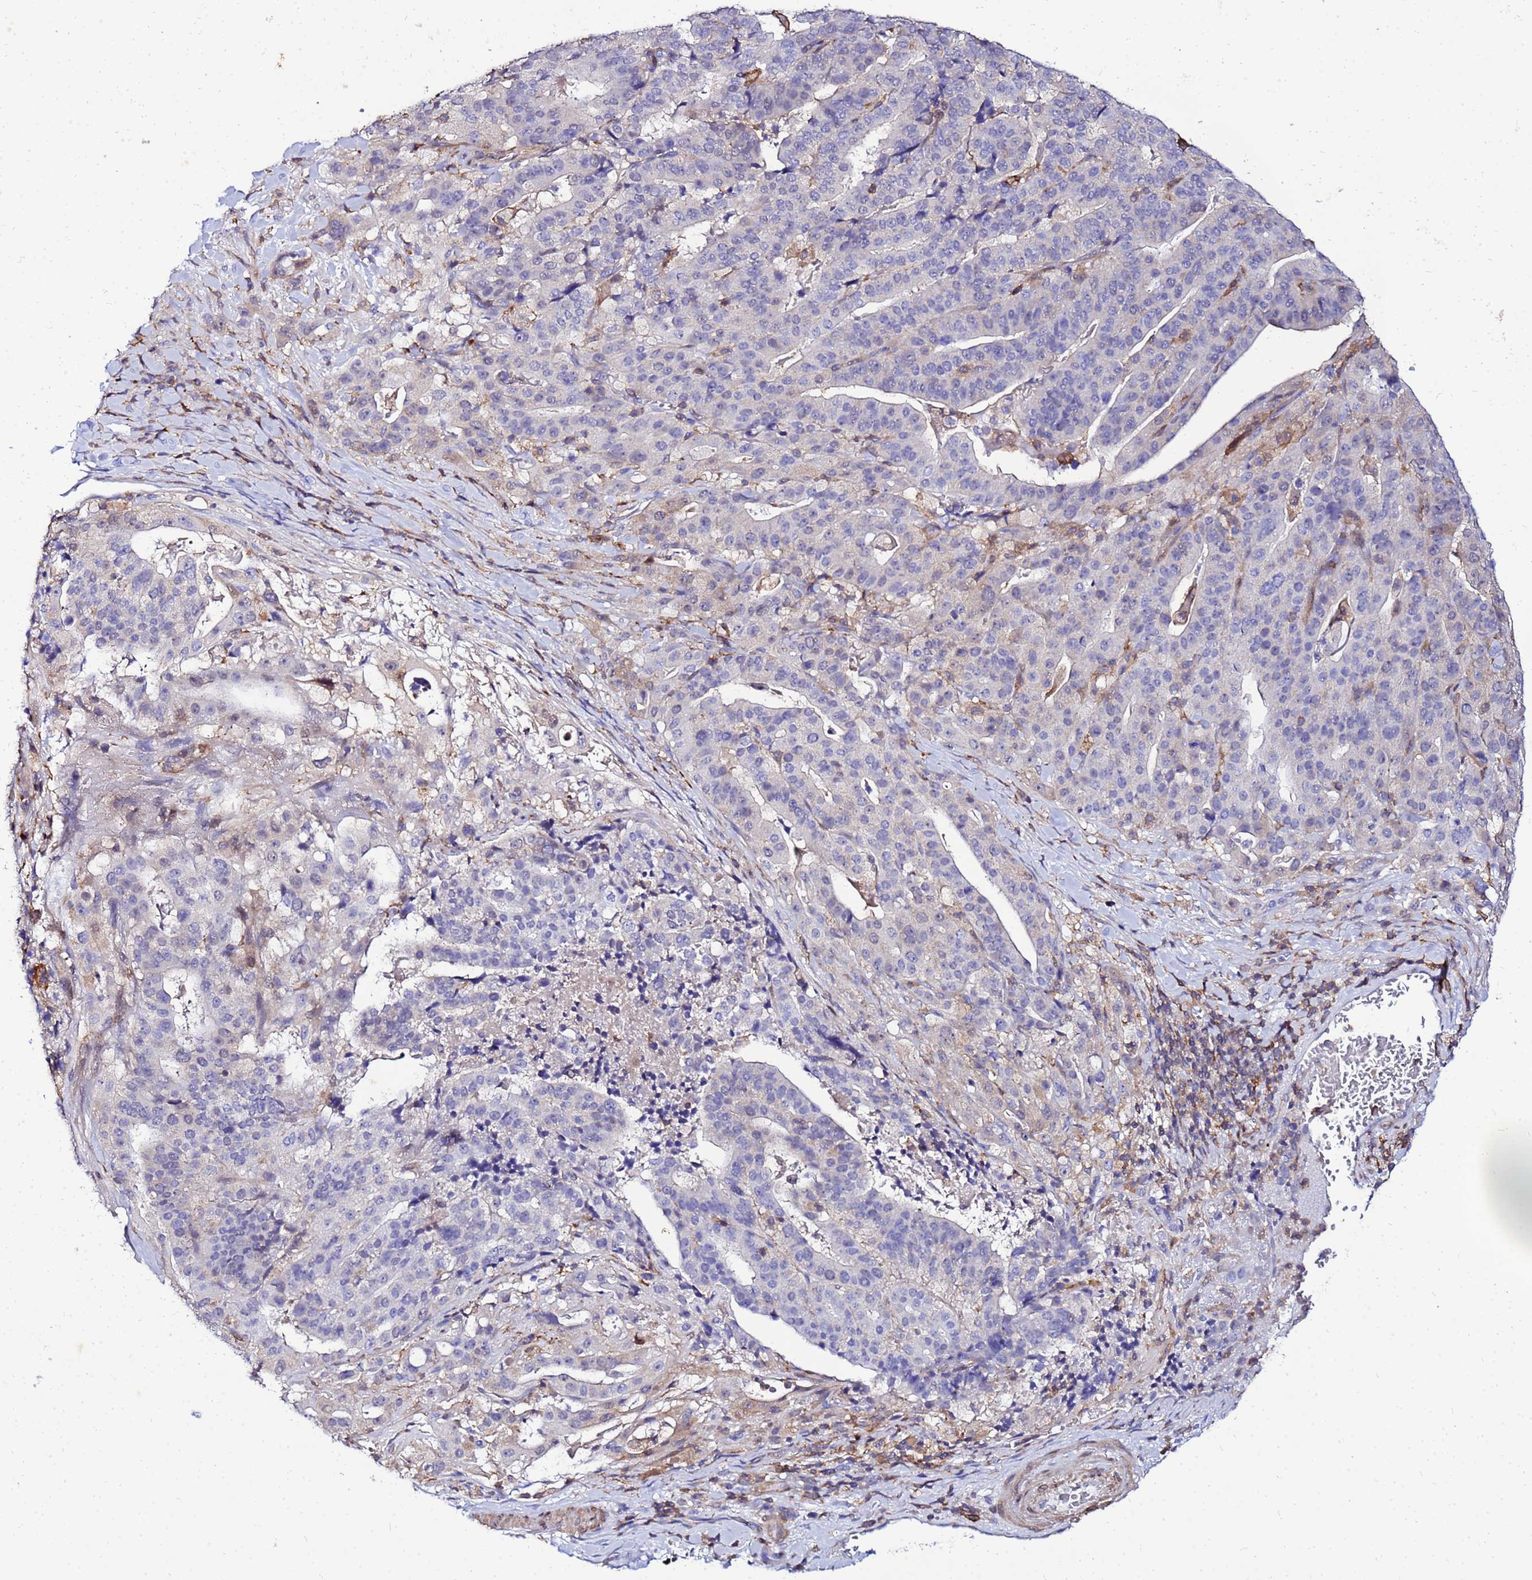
{"staining": {"intensity": "negative", "quantity": "none", "location": "none"}, "tissue": "stomach cancer", "cell_type": "Tumor cells", "image_type": "cancer", "snomed": [{"axis": "morphology", "description": "Adenocarcinoma, NOS"}, {"axis": "topography", "description": "Stomach"}], "caption": "Immunohistochemical staining of human adenocarcinoma (stomach) displays no significant positivity in tumor cells.", "gene": "DBNDD2", "patient": {"sex": "male", "age": 48}}